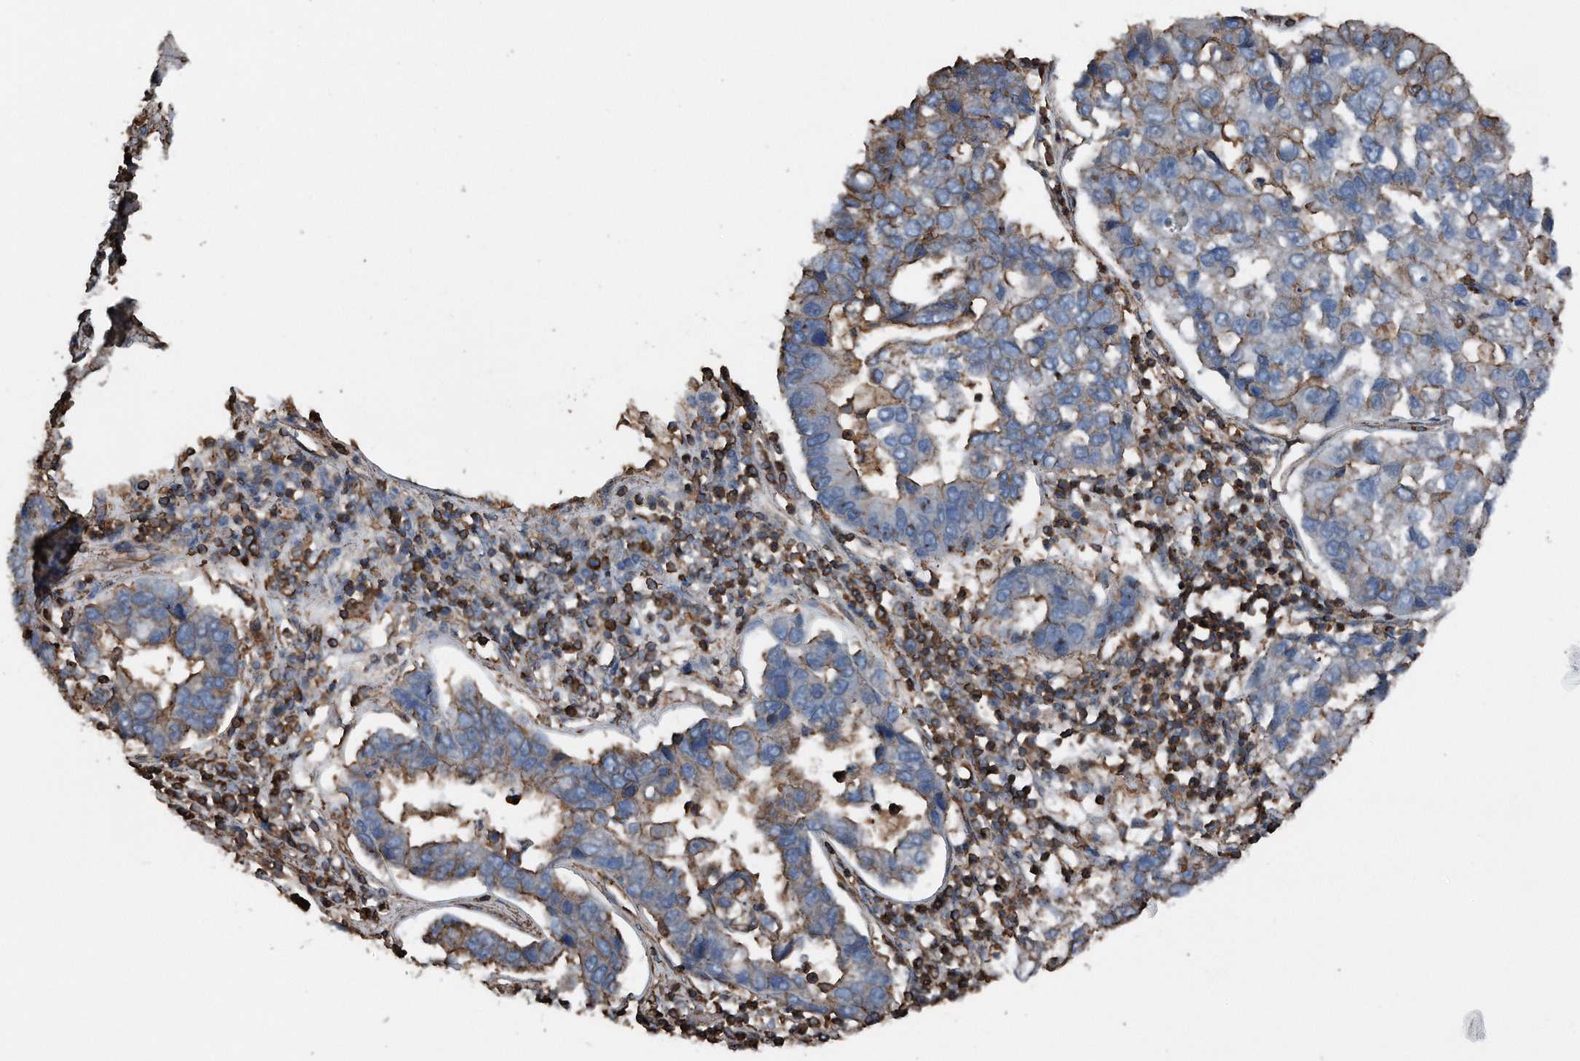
{"staining": {"intensity": "moderate", "quantity": "<25%", "location": "cytoplasmic/membranous"}, "tissue": "pancreatic cancer", "cell_type": "Tumor cells", "image_type": "cancer", "snomed": [{"axis": "morphology", "description": "Adenocarcinoma, NOS"}, {"axis": "topography", "description": "Pancreas"}], "caption": "Immunohistochemistry (IHC) histopathology image of neoplastic tissue: pancreatic adenocarcinoma stained using immunohistochemistry (IHC) demonstrates low levels of moderate protein expression localized specifically in the cytoplasmic/membranous of tumor cells, appearing as a cytoplasmic/membranous brown color.", "gene": "RSPO3", "patient": {"sex": "female", "age": 61}}